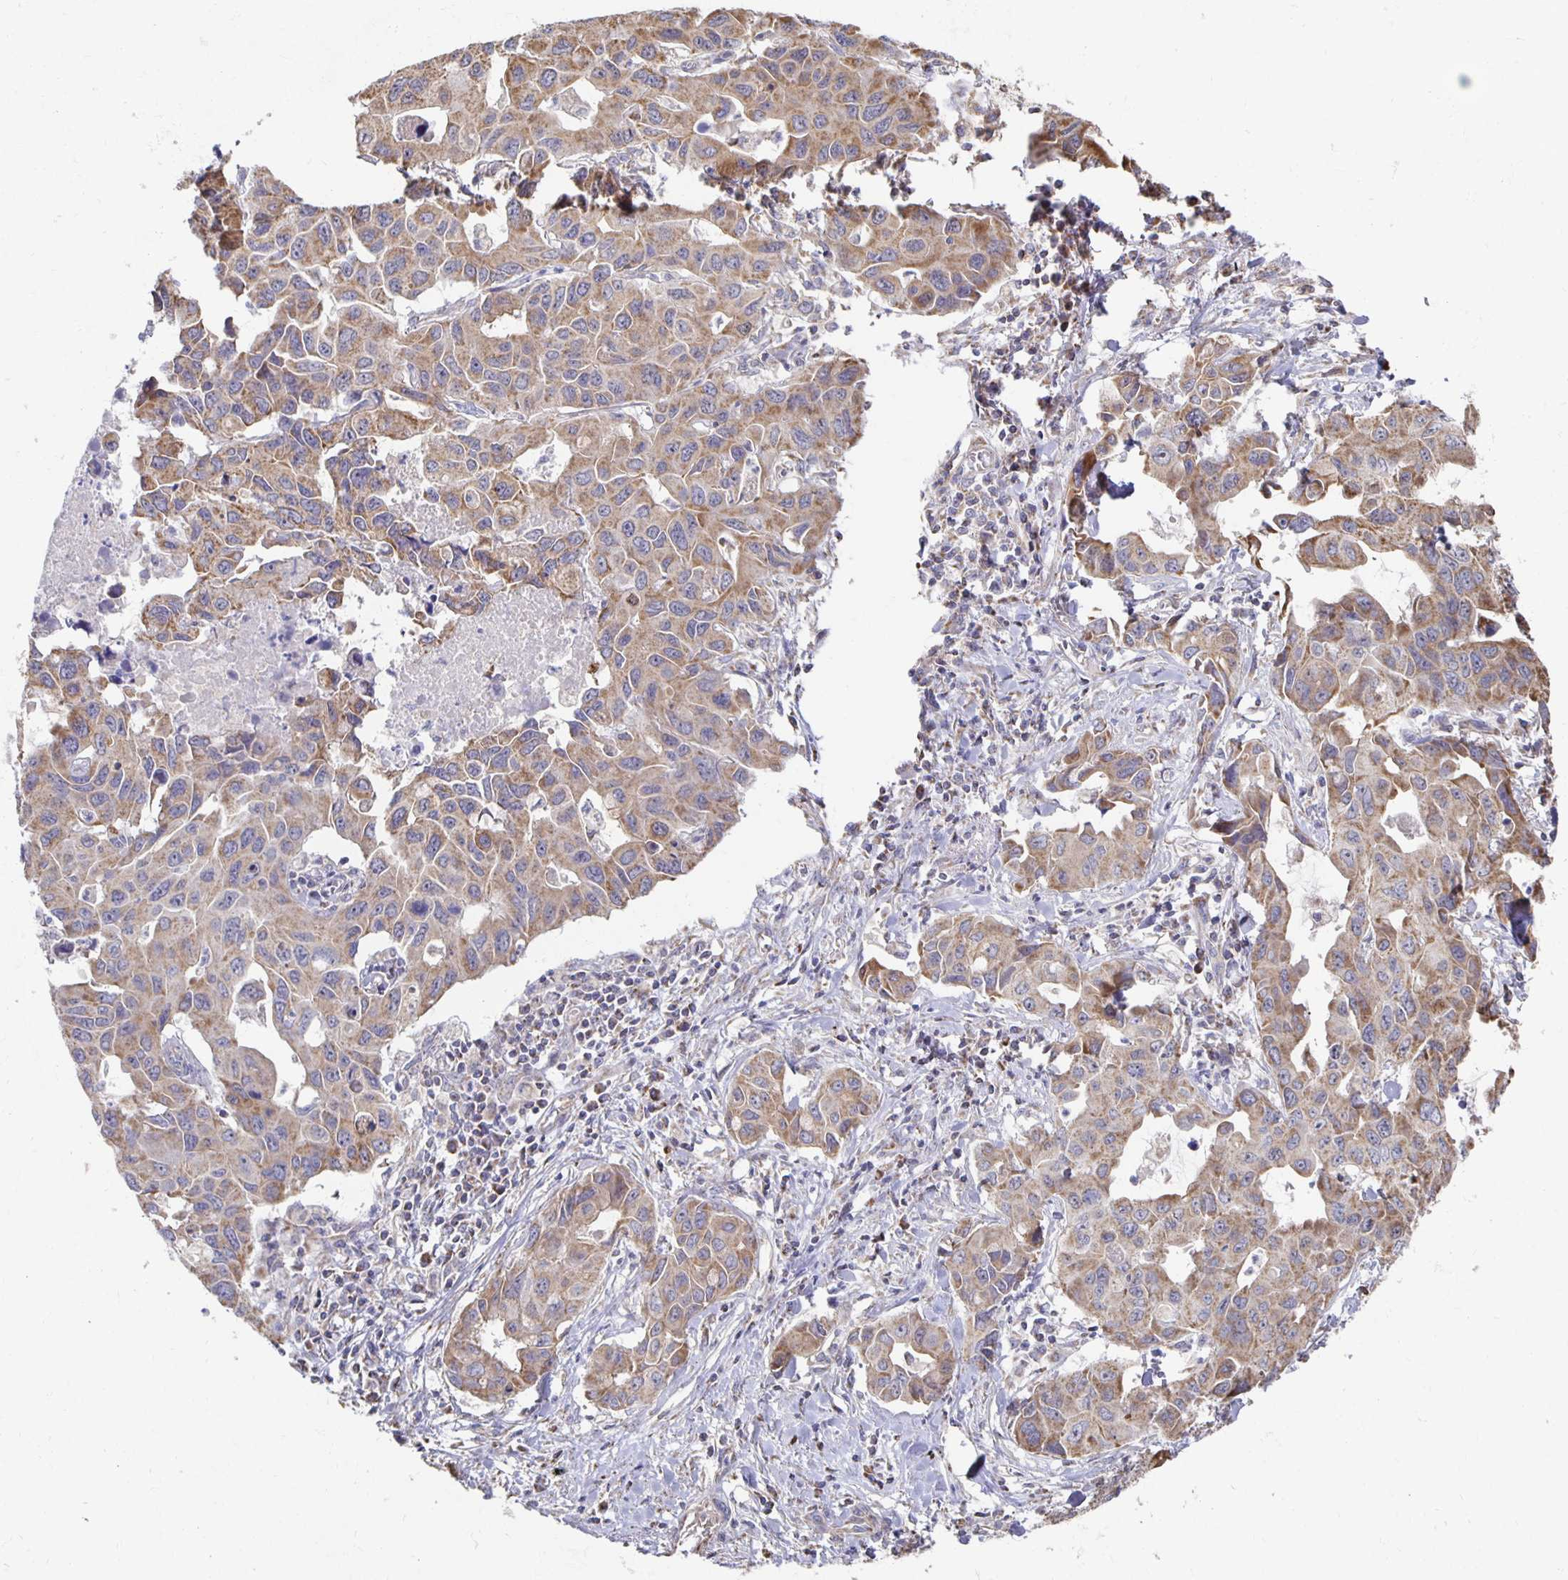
{"staining": {"intensity": "weak", "quantity": ">75%", "location": "cytoplasmic/membranous"}, "tissue": "lung cancer", "cell_type": "Tumor cells", "image_type": "cancer", "snomed": [{"axis": "morphology", "description": "Adenocarcinoma, NOS"}, {"axis": "topography", "description": "Lung"}], "caption": "Protein expression analysis of lung adenocarcinoma demonstrates weak cytoplasmic/membranous staining in about >75% of tumor cells.", "gene": "NKX2-8", "patient": {"sex": "male", "age": 64}}